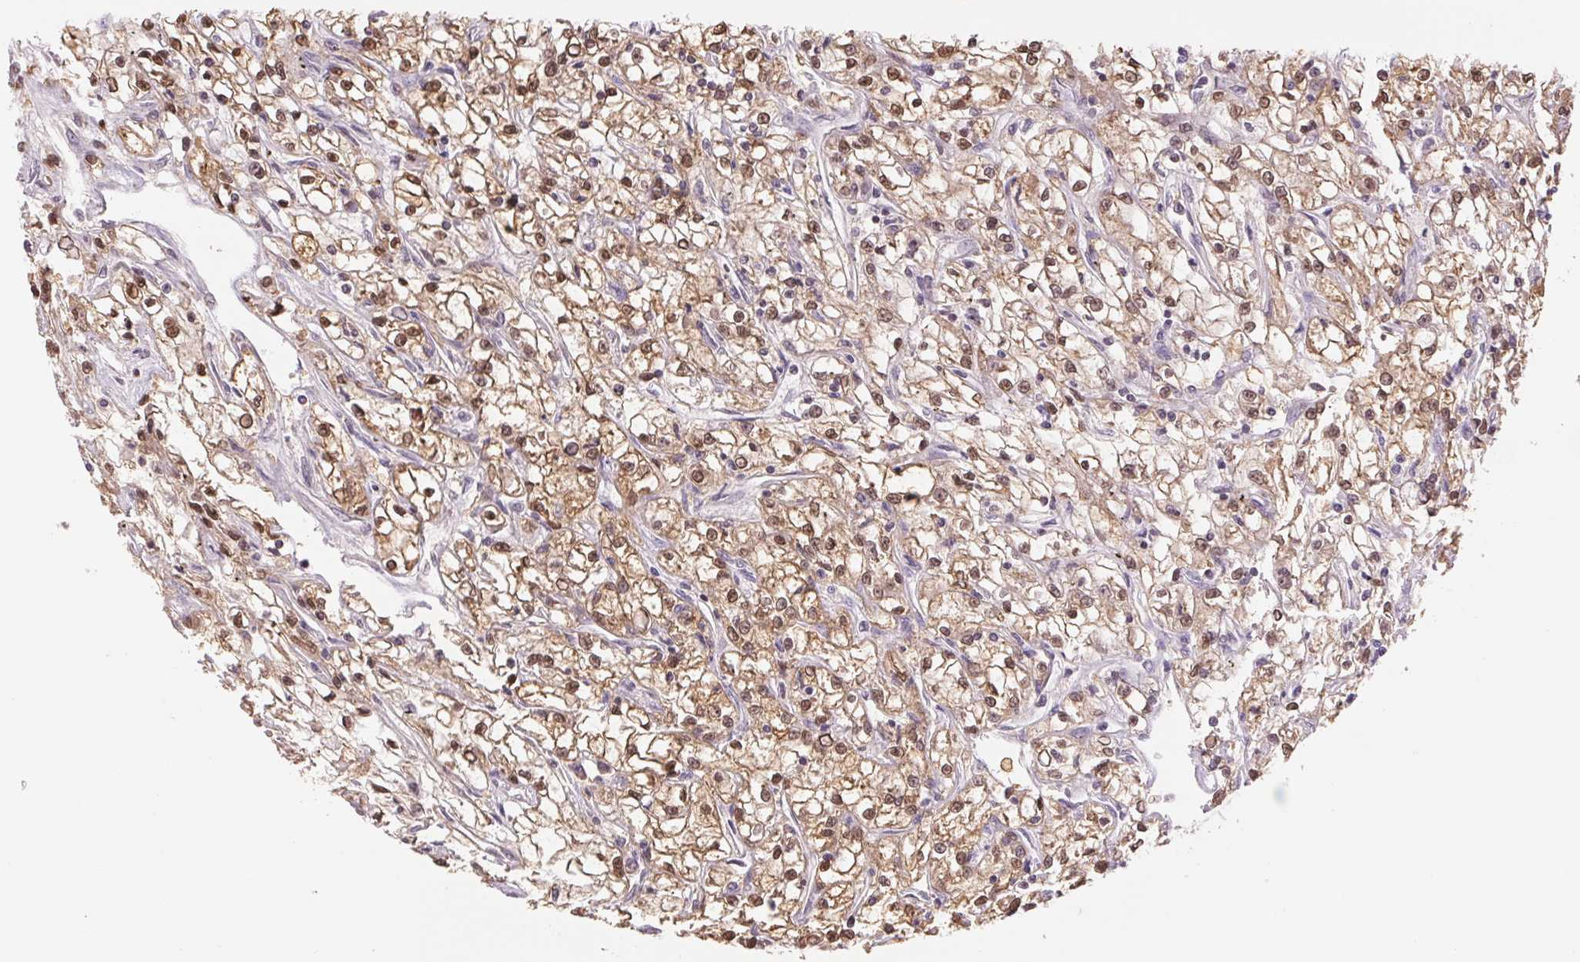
{"staining": {"intensity": "moderate", "quantity": ">75%", "location": "cytoplasmic/membranous,nuclear"}, "tissue": "renal cancer", "cell_type": "Tumor cells", "image_type": "cancer", "snomed": [{"axis": "morphology", "description": "Adenocarcinoma, NOS"}, {"axis": "topography", "description": "Kidney"}], "caption": "High-power microscopy captured an immunohistochemistry (IHC) photomicrograph of renal cancer, revealing moderate cytoplasmic/membranous and nuclear staining in about >75% of tumor cells.", "gene": "CDC123", "patient": {"sex": "female", "age": 59}}